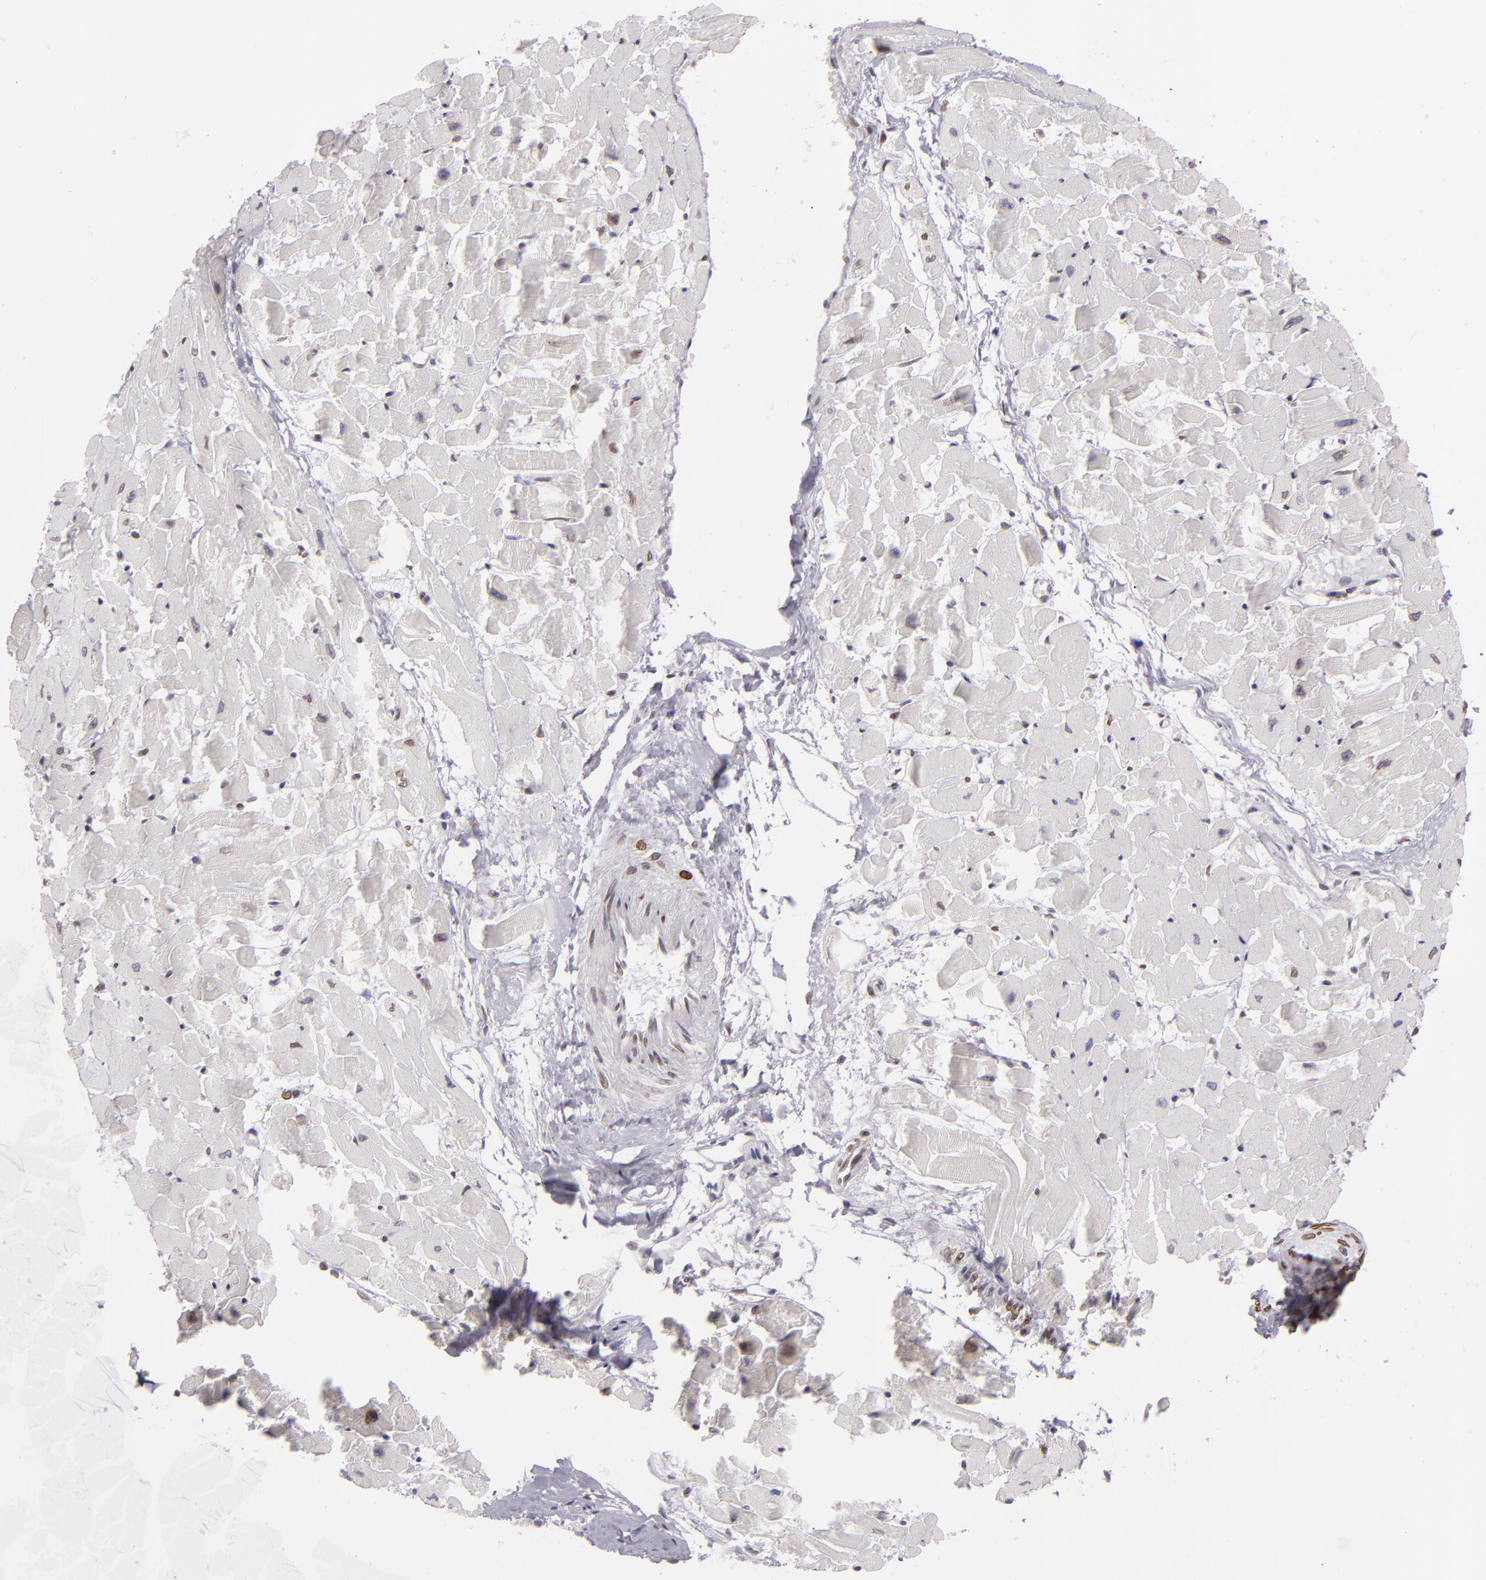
{"staining": {"intensity": "moderate", "quantity": ">75%", "location": "nuclear"}, "tissue": "heart muscle", "cell_type": "Cardiomyocytes", "image_type": "normal", "snomed": [{"axis": "morphology", "description": "Normal tissue, NOS"}, {"axis": "topography", "description": "Heart"}], "caption": "Protein expression analysis of benign human heart muscle reveals moderate nuclear positivity in about >75% of cardiomyocytes.", "gene": "EMD", "patient": {"sex": "female", "age": 19}}